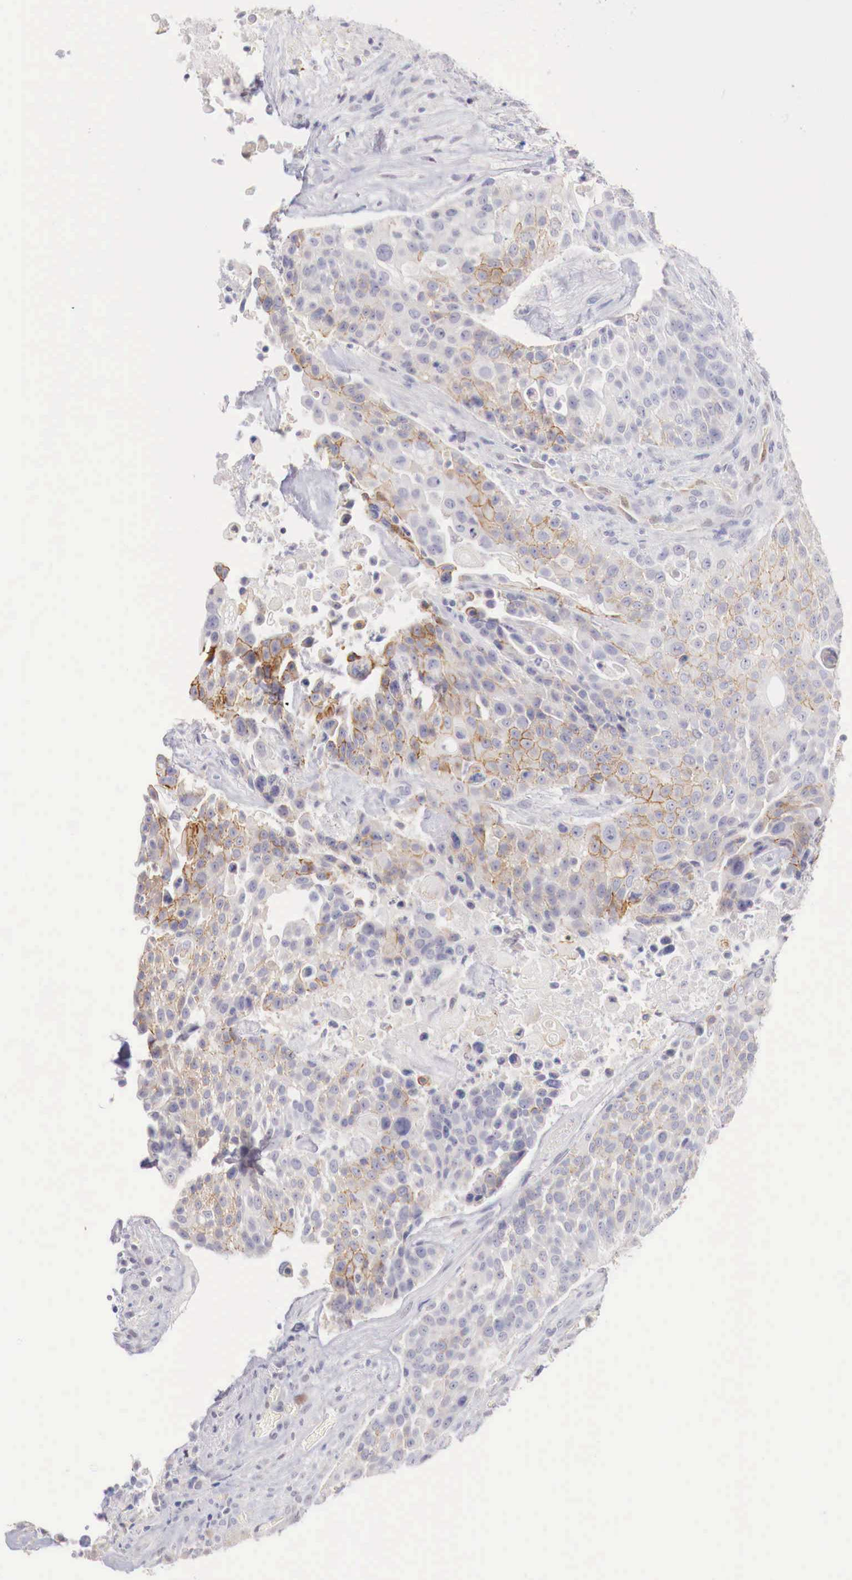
{"staining": {"intensity": "moderate", "quantity": "25%-75%", "location": "cytoplasmic/membranous"}, "tissue": "urothelial cancer", "cell_type": "Tumor cells", "image_type": "cancer", "snomed": [{"axis": "morphology", "description": "Urothelial carcinoma, High grade"}, {"axis": "topography", "description": "Urinary bladder"}], "caption": "A histopathology image of urothelial cancer stained for a protein shows moderate cytoplasmic/membranous brown staining in tumor cells.", "gene": "ITIH6", "patient": {"sex": "male", "age": 74}}